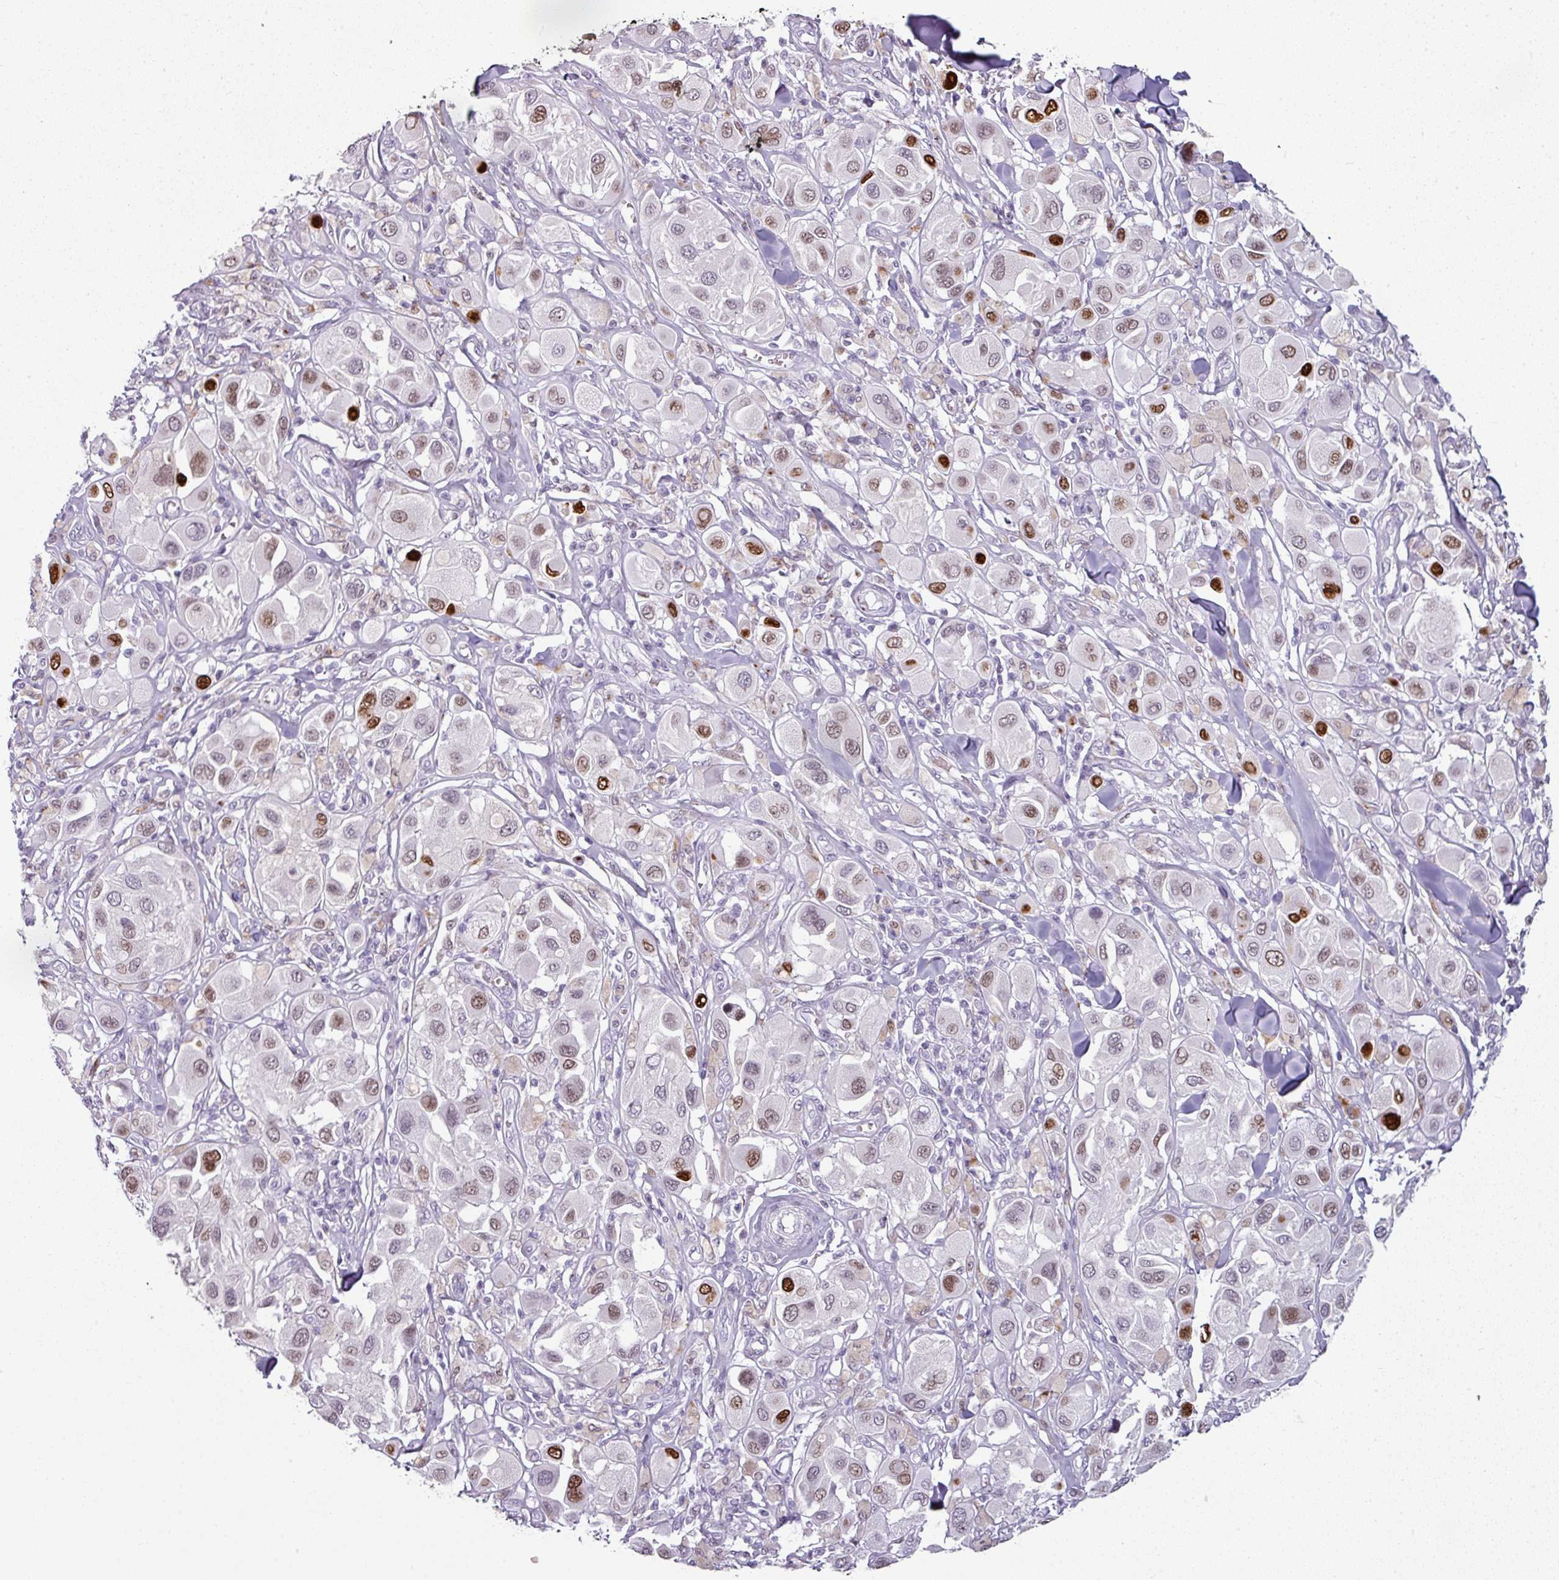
{"staining": {"intensity": "strong", "quantity": "25%-75%", "location": "nuclear"}, "tissue": "melanoma", "cell_type": "Tumor cells", "image_type": "cancer", "snomed": [{"axis": "morphology", "description": "Malignant melanoma, Metastatic site"}, {"axis": "topography", "description": "Skin"}], "caption": "Protein analysis of malignant melanoma (metastatic site) tissue displays strong nuclear positivity in about 25%-75% of tumor cells. (Brightfield microscopy of DAB IHC at high magnification).", "gene": "SYT8", "patient": {"sex": "male", "age": 41}}